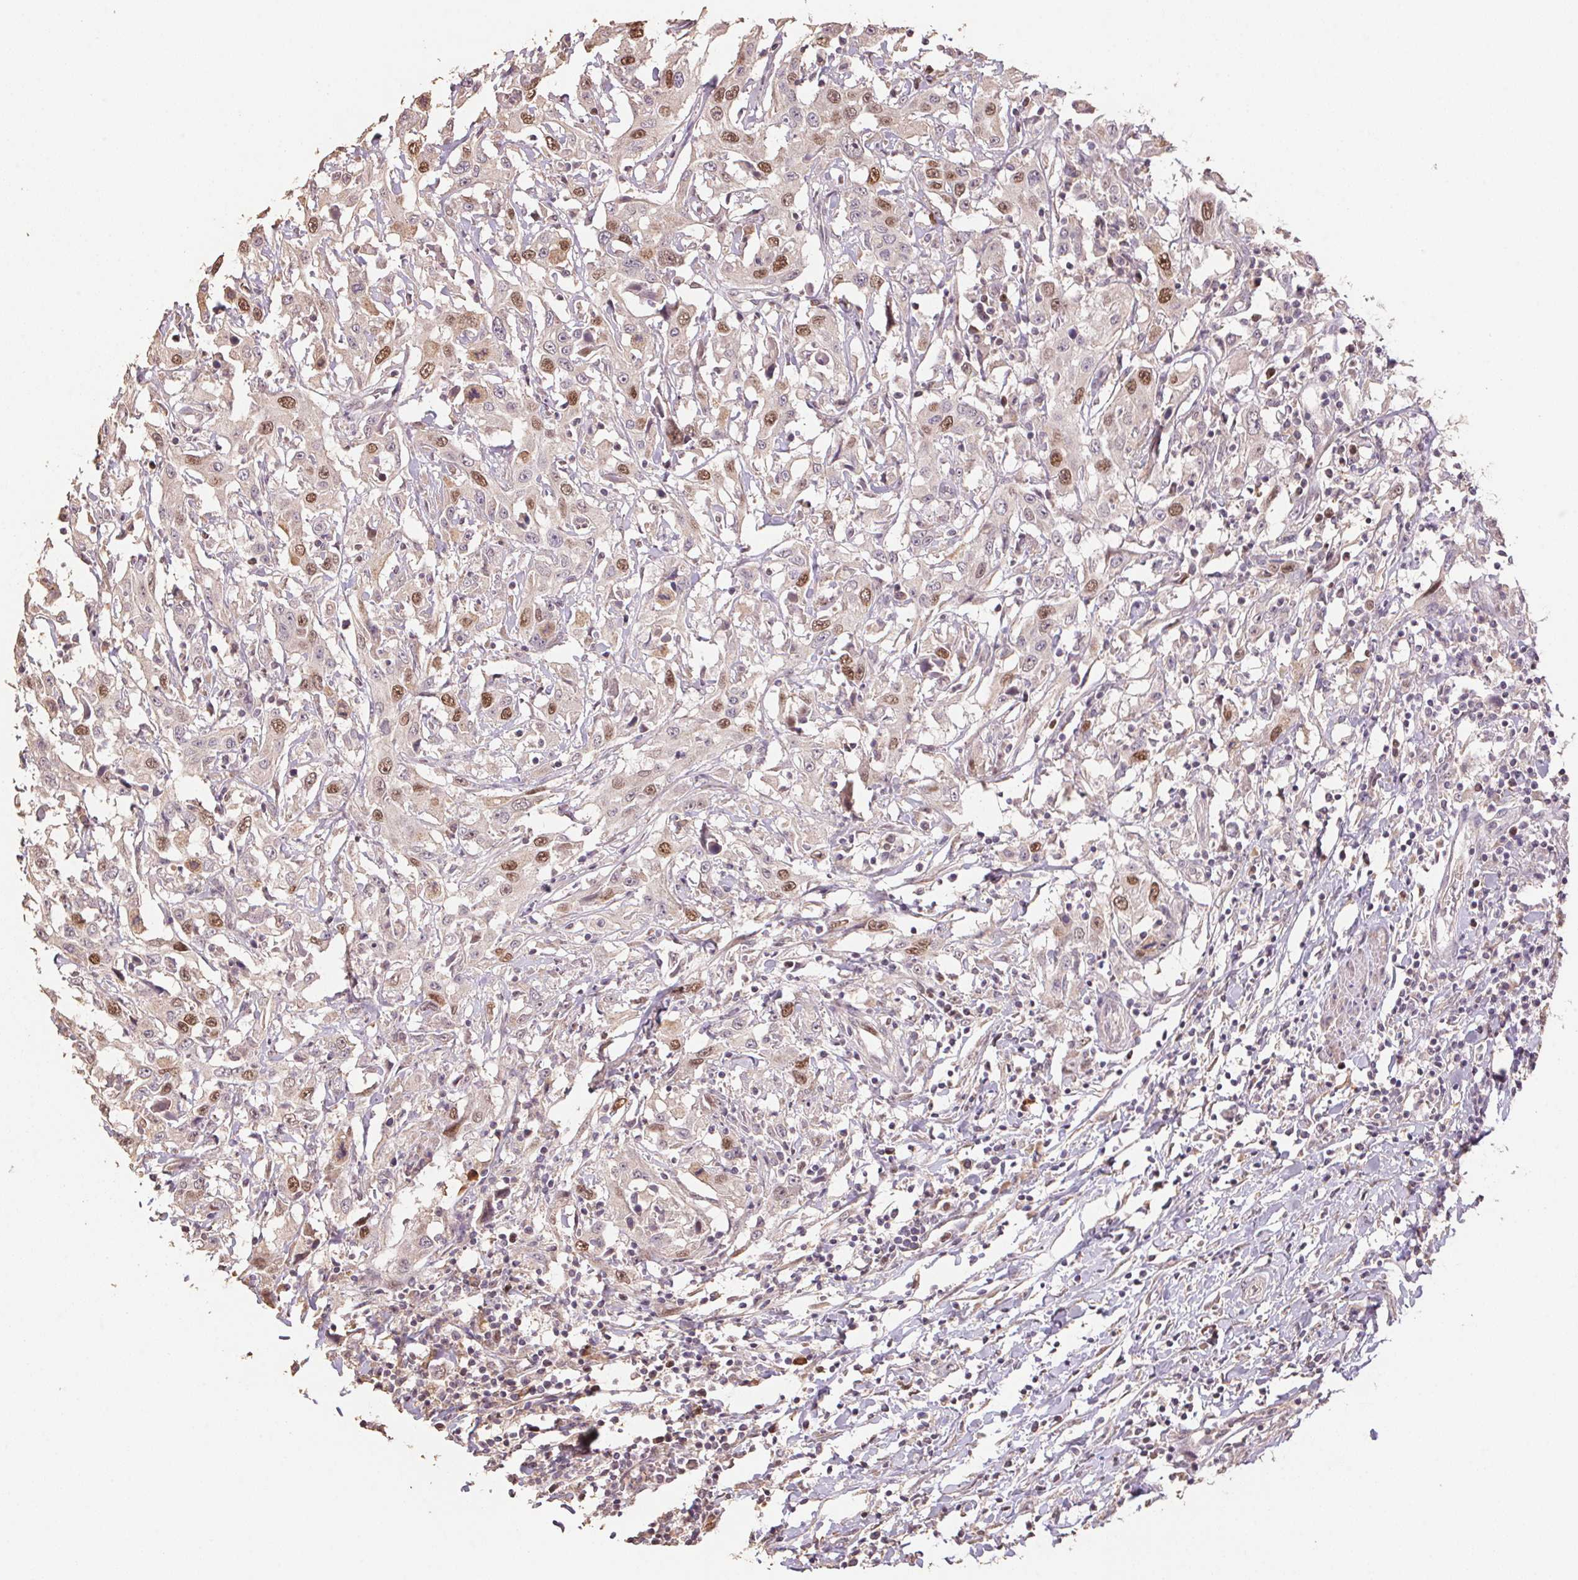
{"staining": {"intensity": "moderate", "quantity": ">75%", "location": "nuclear"}, "tissue": "urothelial cancer", "cell_type": "Tumor cells", "image_type": "cancer", "snomed": [{"axis": "morphology", "description": "Urothelial carcinoma, High grade"}, {"axis": "topography", "description": "Urinary bladder"}], "caption": "A brown stain shows moderate nuclear positivity of a protein in urothelial cancer tumor cells.", "gene": "CENPF", "patient": {"sex": "male", "age": 61}}